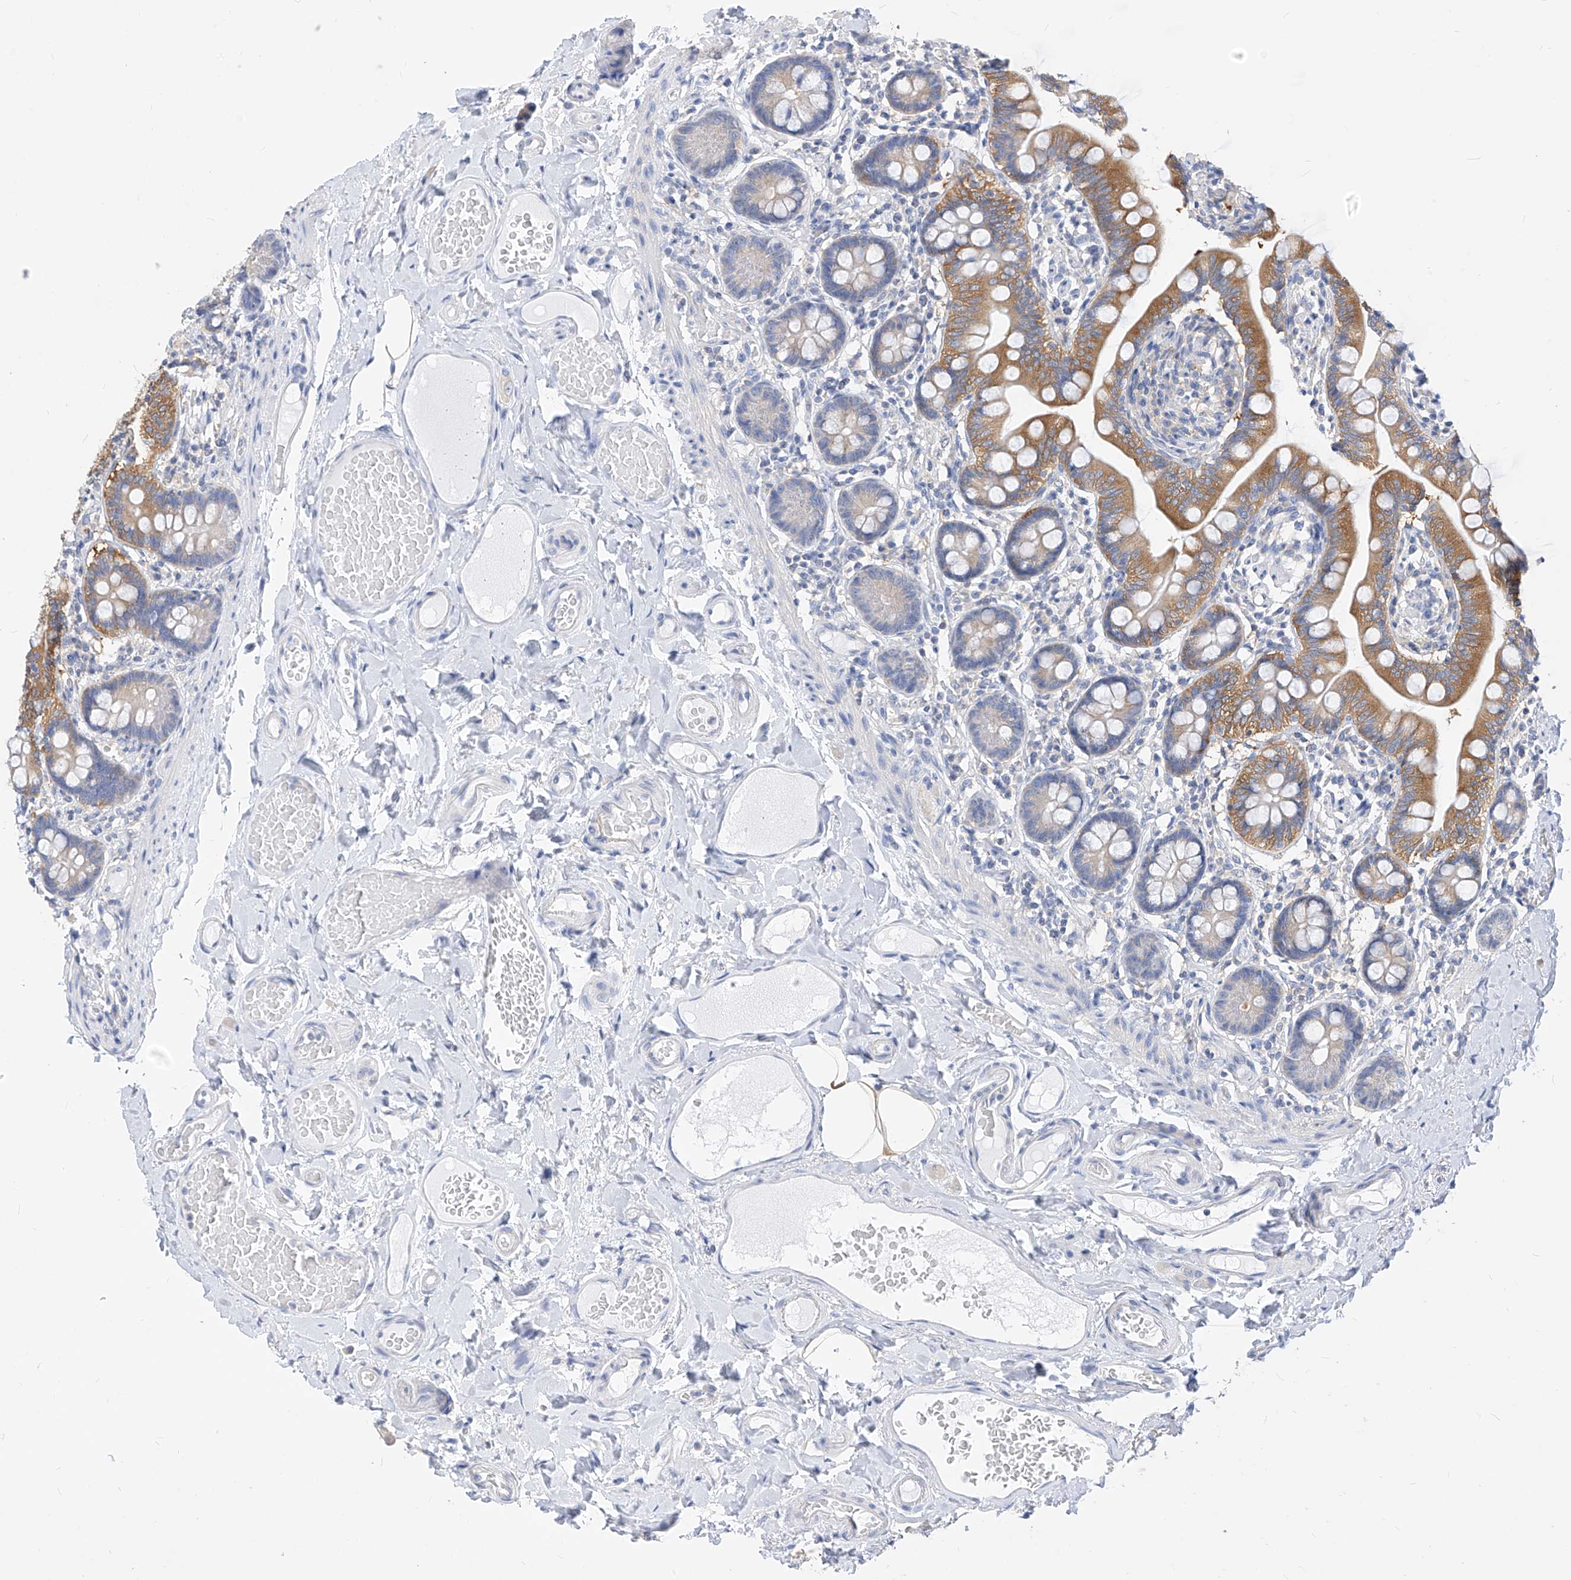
{"staining": {"intensity": "moderate", "quantity": "25%-75%", "location": "cytoplasmic/membranous"}, "tissue": "small intestine", "cell_type": "Glandular cells", "image_type": "normal", "snomed": [{"axis": "morphology", "description": "Normal tissue, NOS"}, {"axis": "topography", "description": "Small intestine"}], "caption": "High-power microscopy captured an immunohistochemistry histopathology image of benign small intestine, revealing moderate cytoplasmic/membranous expression in about 25%-75% of glandular cells.", "gene": "ZZEF1", "patient": {"sex": "female", "age": 64}}